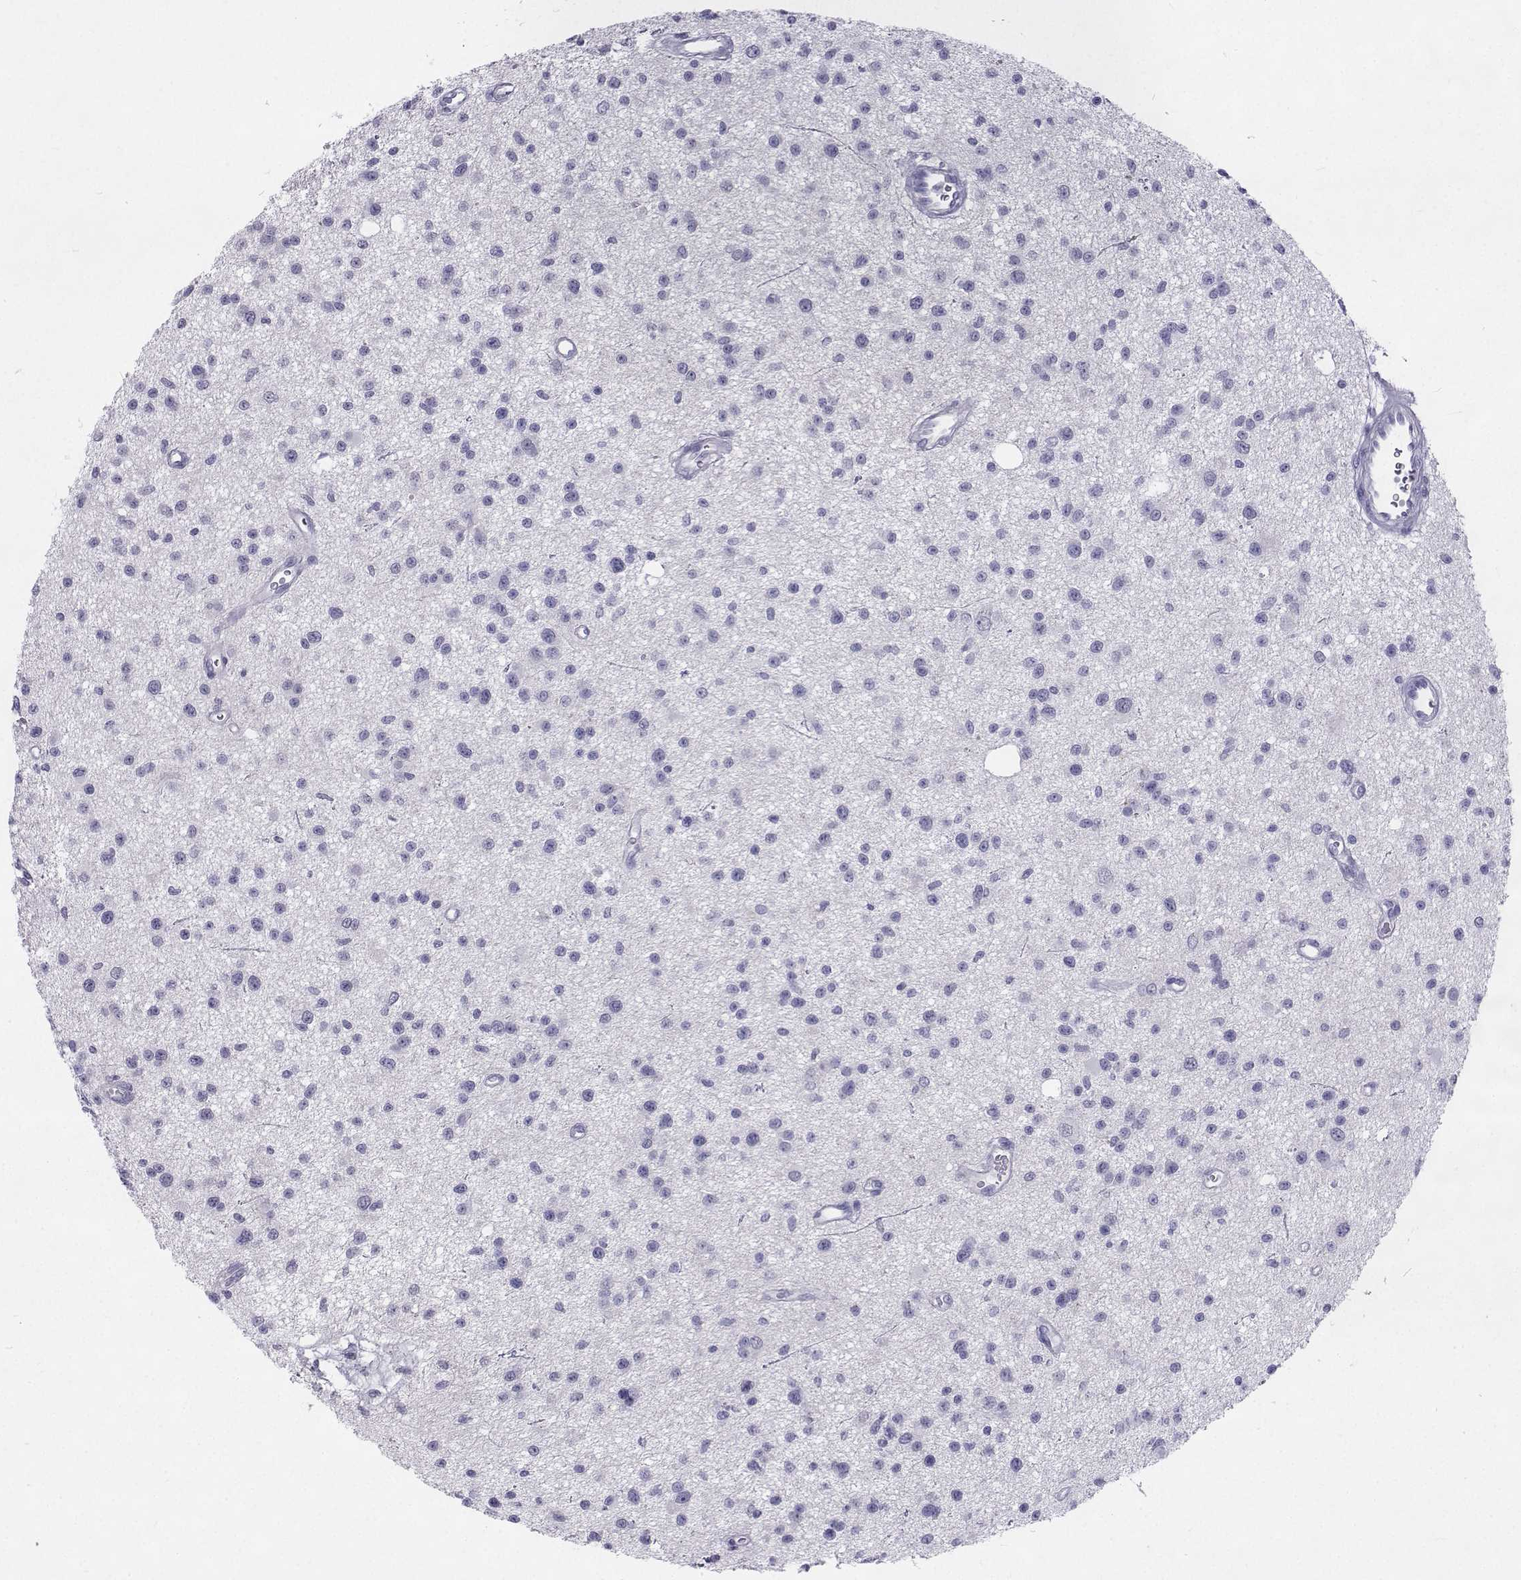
{"staining": {"intensity": "negative", "quantity": "none", "location": "none"}, "tissue": "glioma", "cell_type": "Tumor cells", "image_type": "cancer", "snomed": [{"axis": "morphology", "description": "Glioma, malignant, Low grade"}, {"axis": "topography", "description": "Brain"}], "caption": "The immunohistochemistry photomicrograph has no significant expression in tumor cells of low-grade glioma (malignant) tissue.", "gene": "GALM", "patient": {"sex": "male", "age": 43}}